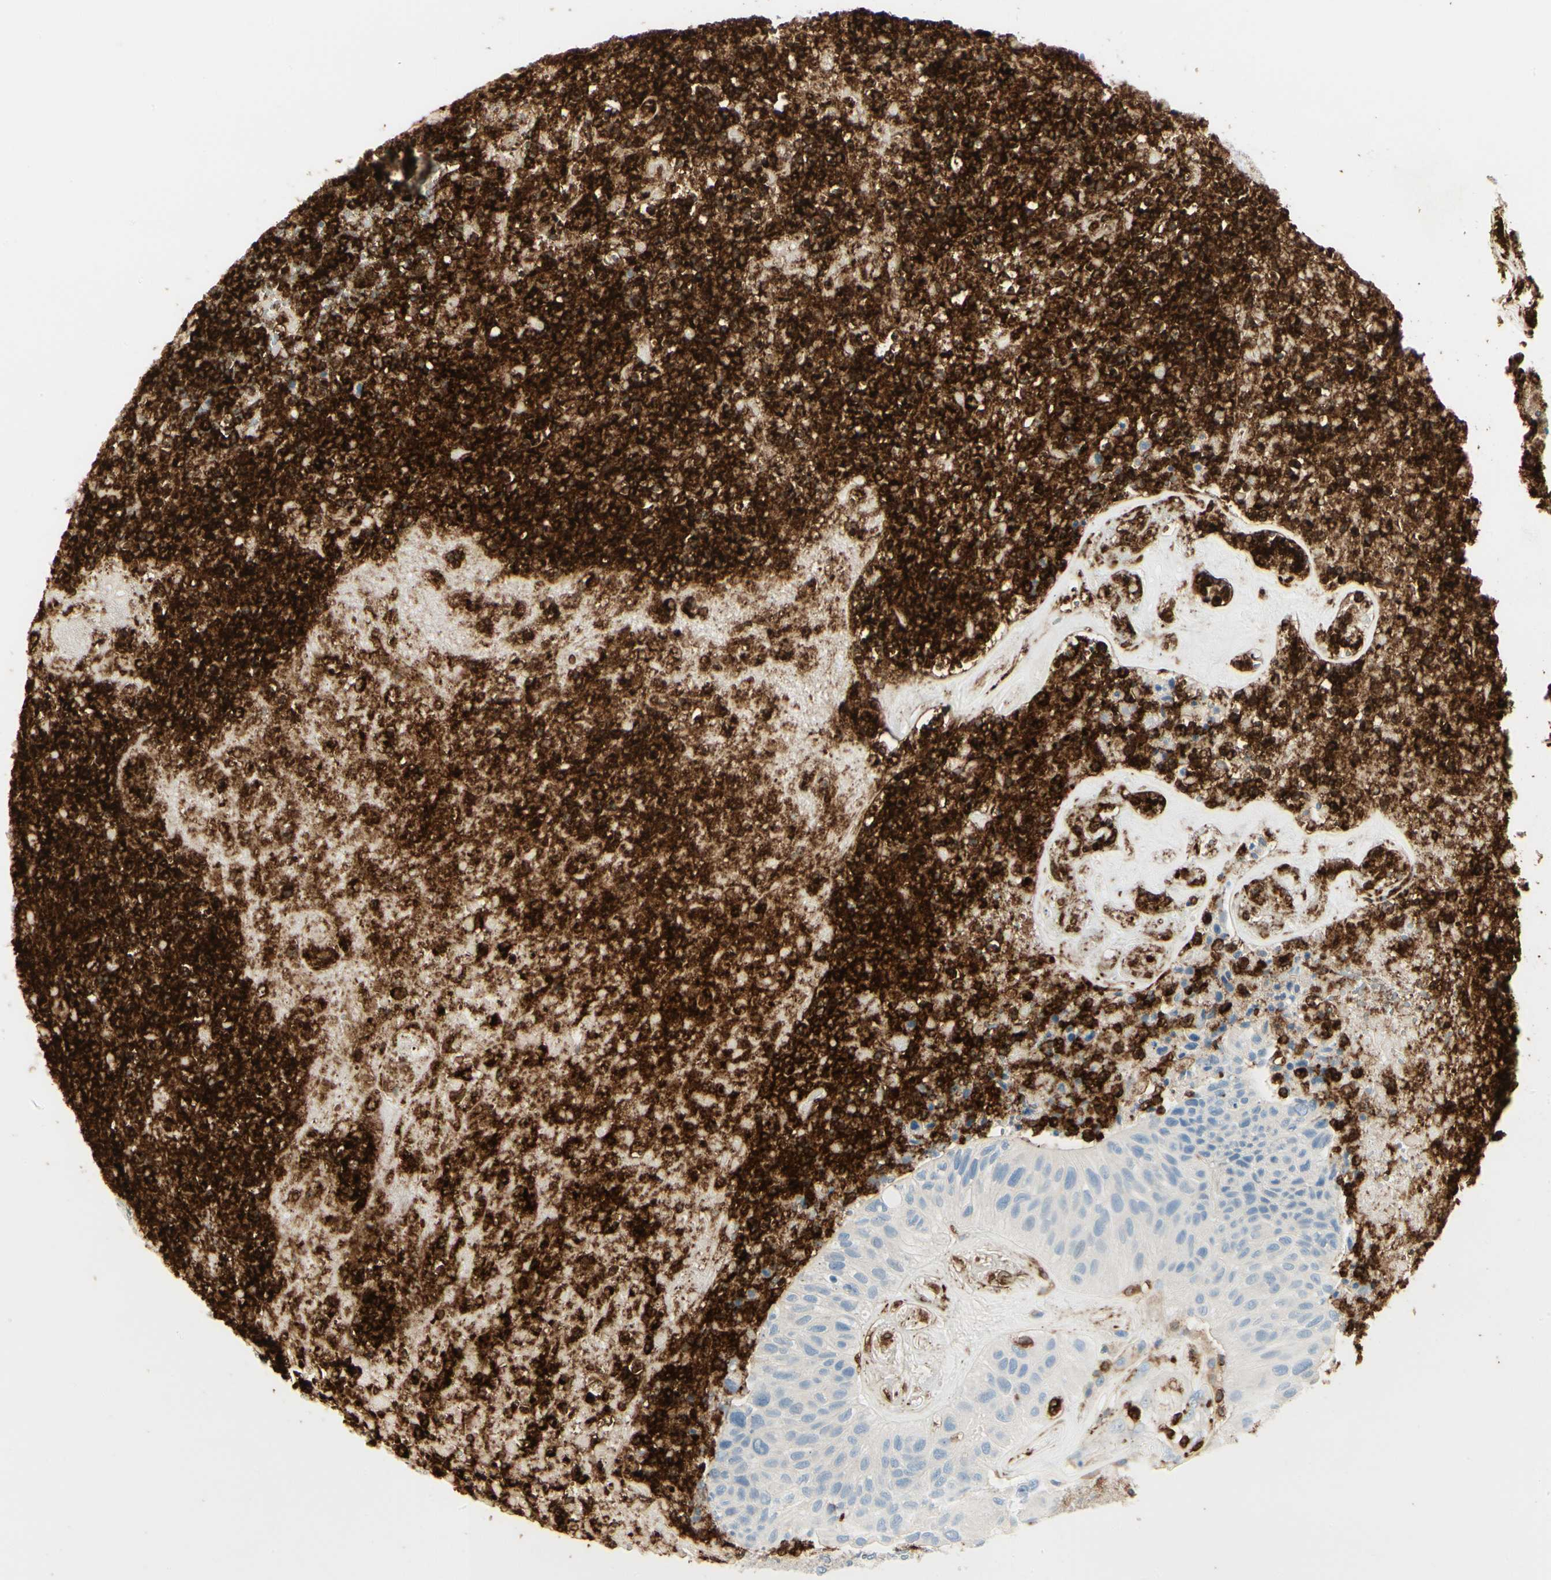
{"staining": {"intensity": "negative", "quantity": "none", "location": "none"}, "tissue": "urothelial cancer", "cell_type": "Tumor cells", "image_type": "cancer", "snomed": [{"axis": "morphology", "description": "Urothelial carcinoma, High grade"}, {"axis": "topography", "description": "Urinary bladder"}], "caption": "Immunohistochemical staining of human high-grade urothelial carcinoma exhibits no significant positivity in tumor cells. (DAB immunohistochemistry with hematoxylin counter stain).", "gene": "ITGB2", "patient": {"sex": "male", "age": 66}}